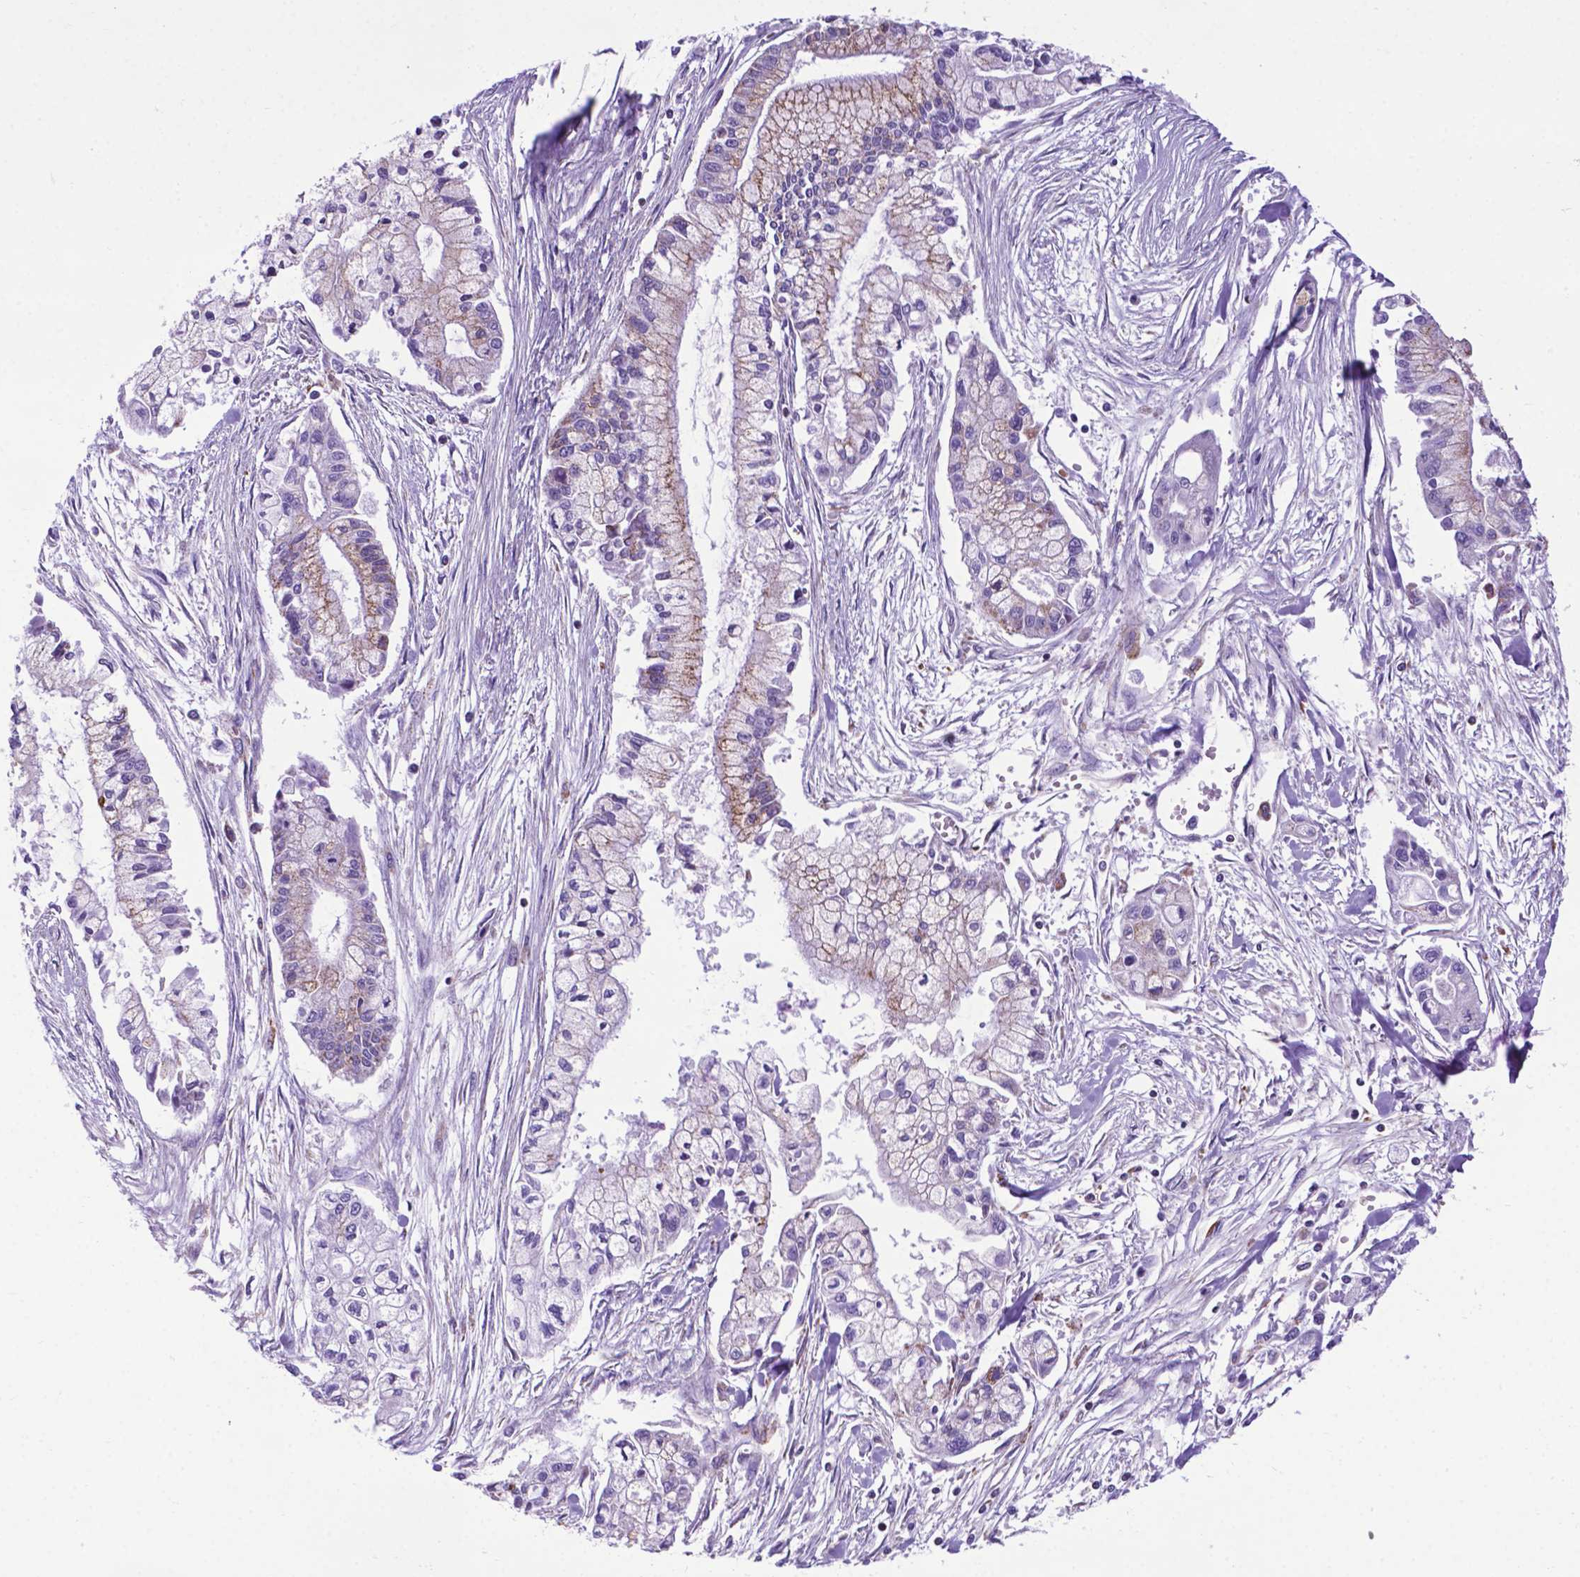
{"staining": {"intensity": "weak", "quantity": "<25%", "location": "cytoplasmic/membranous"}, "tissue": "pancreatic cancer", "cell_type": "Tumor cells", "image_type": "cancer", "snomed": [{"axis": "morphology", "description": "Adenocarcinoma, NOS"}, {"axis": "topography", "description": "Pancreas"}], "caption": "Tumor cells are negative for protein expression in human pancreatic adenocarcinoma. (DAB (3,3'-diaminobenzidine) immunohistochemistry (IHC), high magnification).", "gene": "POU3F3", "patient": {"sex": "male", "age": 54}}